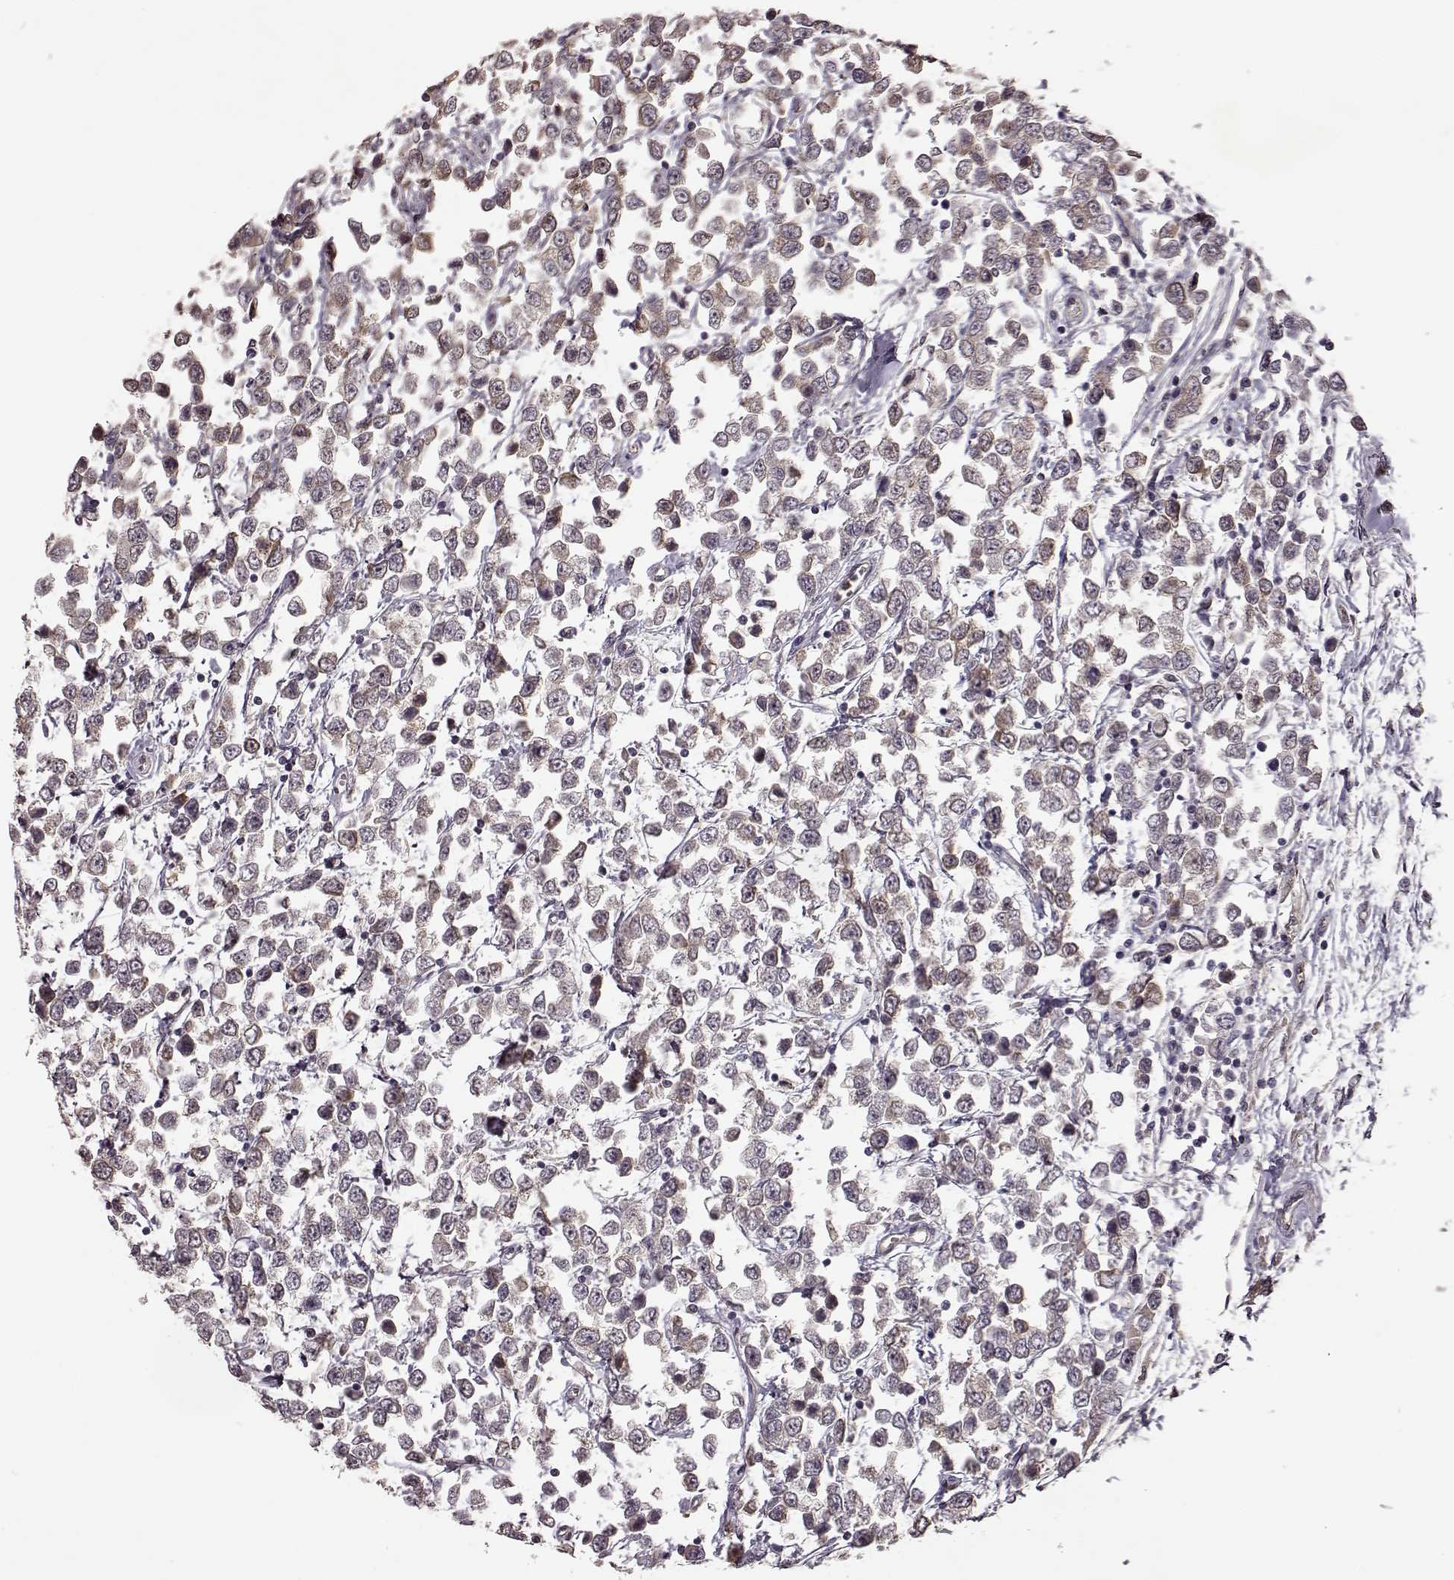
{"staining": {"intensity": "weak", "quantity": ">75%", "location": "cytoplasmic/membranous"}, "tissue": "testis cancer", "cell_type": "Tumor cells", "image_type": "cancer", "snomed": [{"axis": "morphology", "description": "Seminoma, NOS"}, {"axis": "topography", "description": "Testis"}], "caption": "Immunohistochemistry (DAB) staining of human seminoma (testis) shows weak cytoplasmic/membranous protein expression in approximately >75% of tumor cells. (DAB (3,3'-diaminobenzidine) IHC with brightfield microscopy, high magnification).", "gene": "CRB1", "patient": {"sex": "male", "age": 34}}